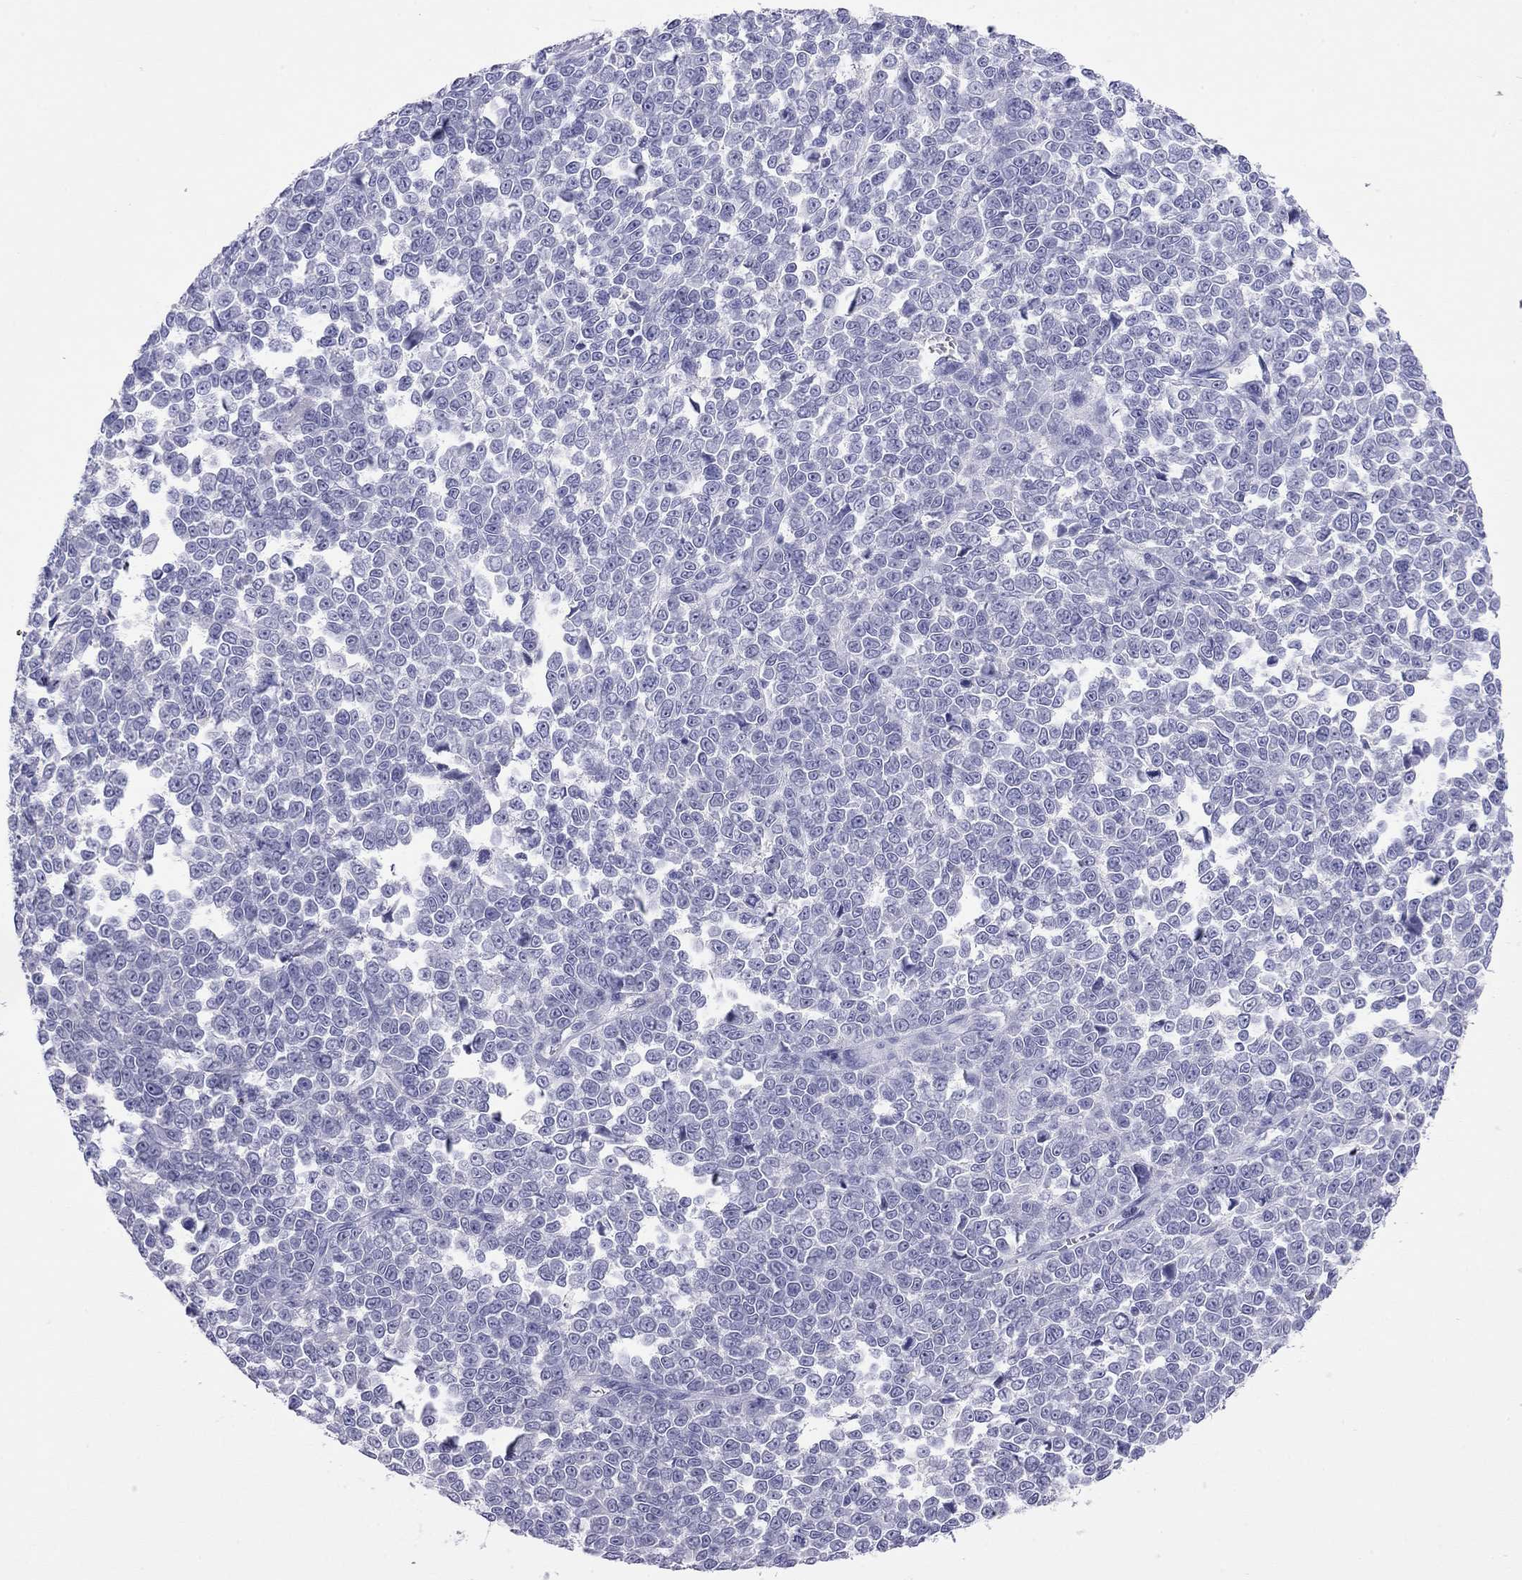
{"staining": {"intensity": "negative", "quantity": "none", "location": "none"}, "tissue": "melanoma", "cell_type": "Tumor cells", "image_type": "cancer", "snomed": [{"axis": "morphology", "description": "Malignant melanoma, NOS"}, {"axis": "topography", "description": "Skin"}], "caption": "This is a photomicrograph of immunohistochemistry staining of melanoma, which shows no expression in tumor cells.", "gene": "ODF4", "patient": {"sex": "female", "age": 95}}